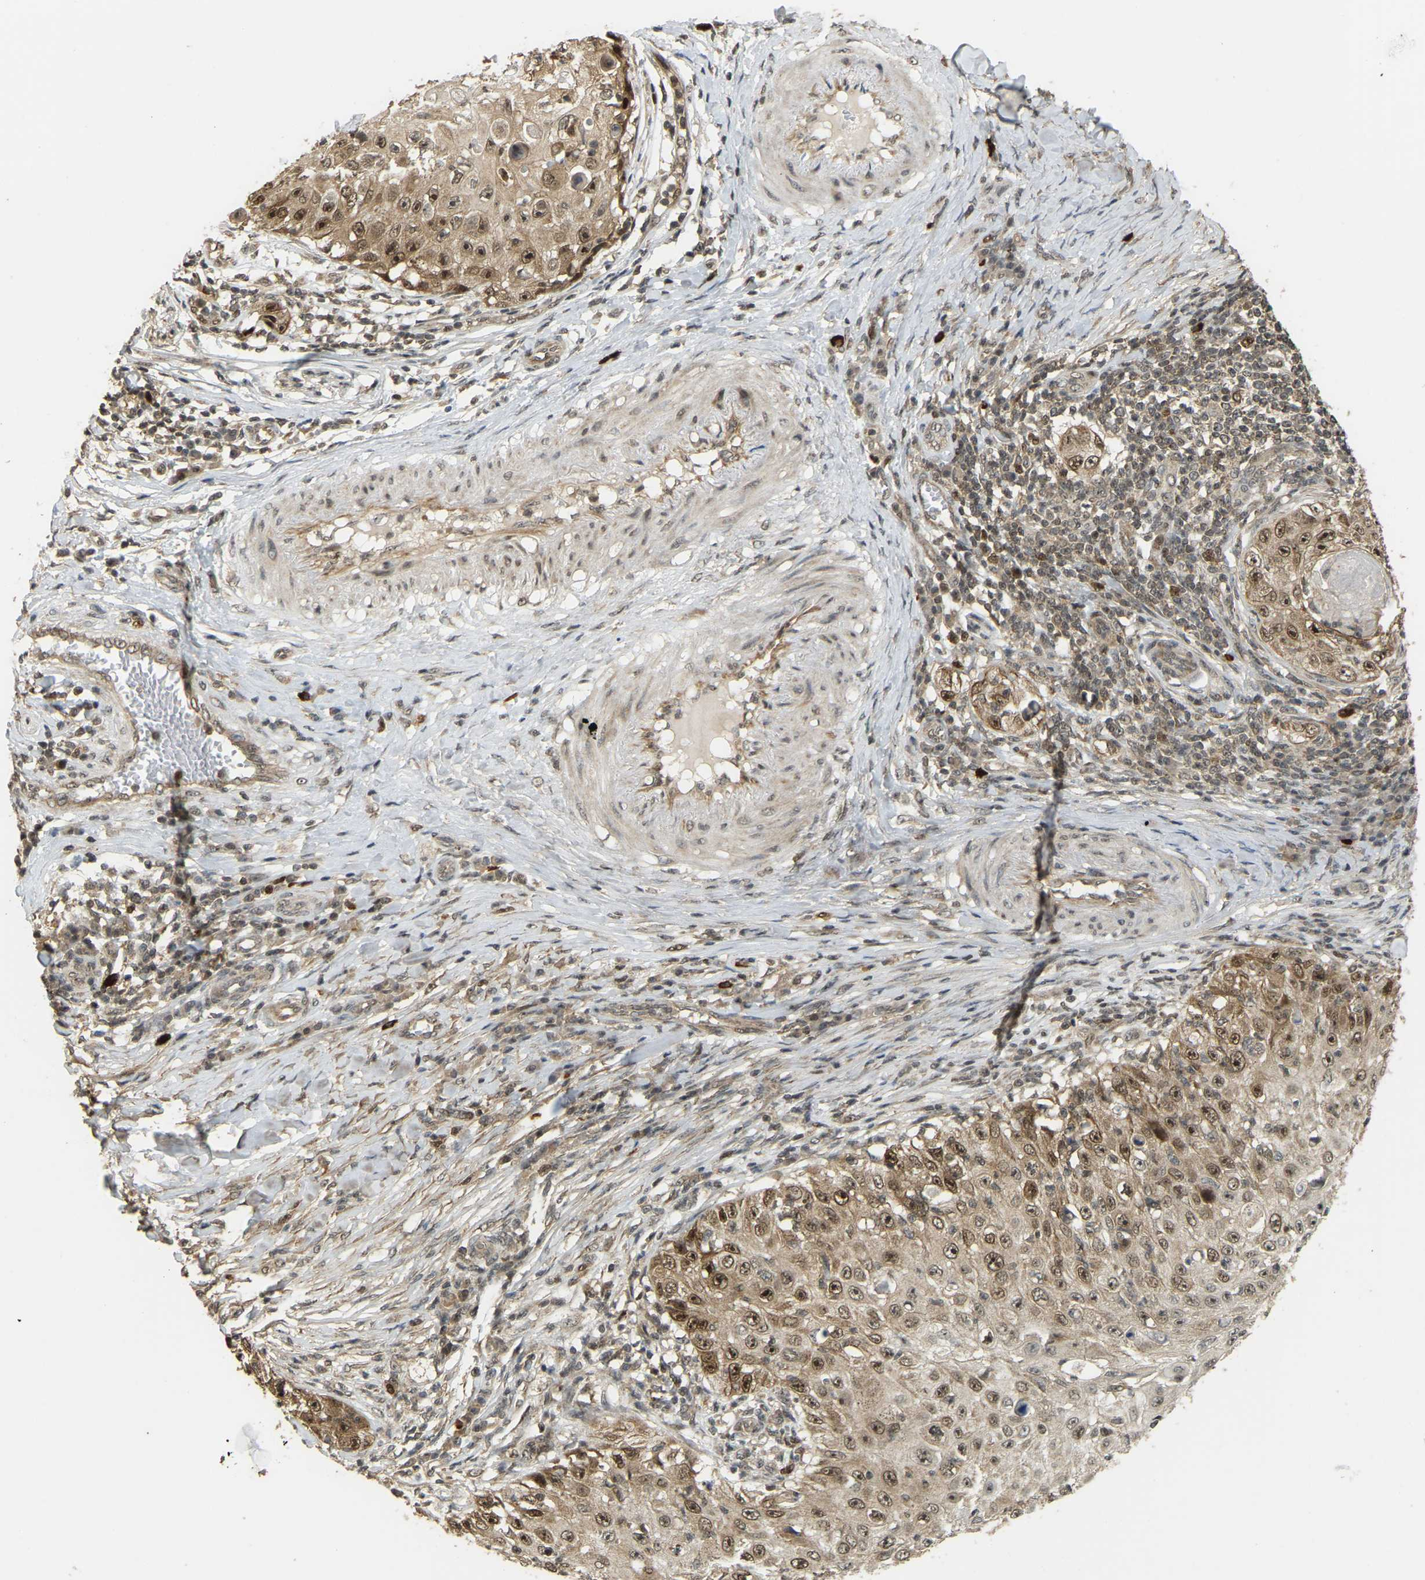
{"staining": {"intensity": "strong", "quantity": ">75%", "location": "nuclear"}, "tissue": "skin cancer", "cell_type": "Tumor cells", "image_type": "cancer", "snomed": [{"axis": "morphology", "description": "Squamous cell carcinoma, NOS"}, {"axis": "topography", "description": "Skin"}], "caption": "Immunohistochemical staining of squamous cell carcinoma (skin) displays high levels of strong nuclear protein positivity in about >75% of tumor cells.", "gene": "BRF2", "patient": {"sex": "male", "age": 86}}